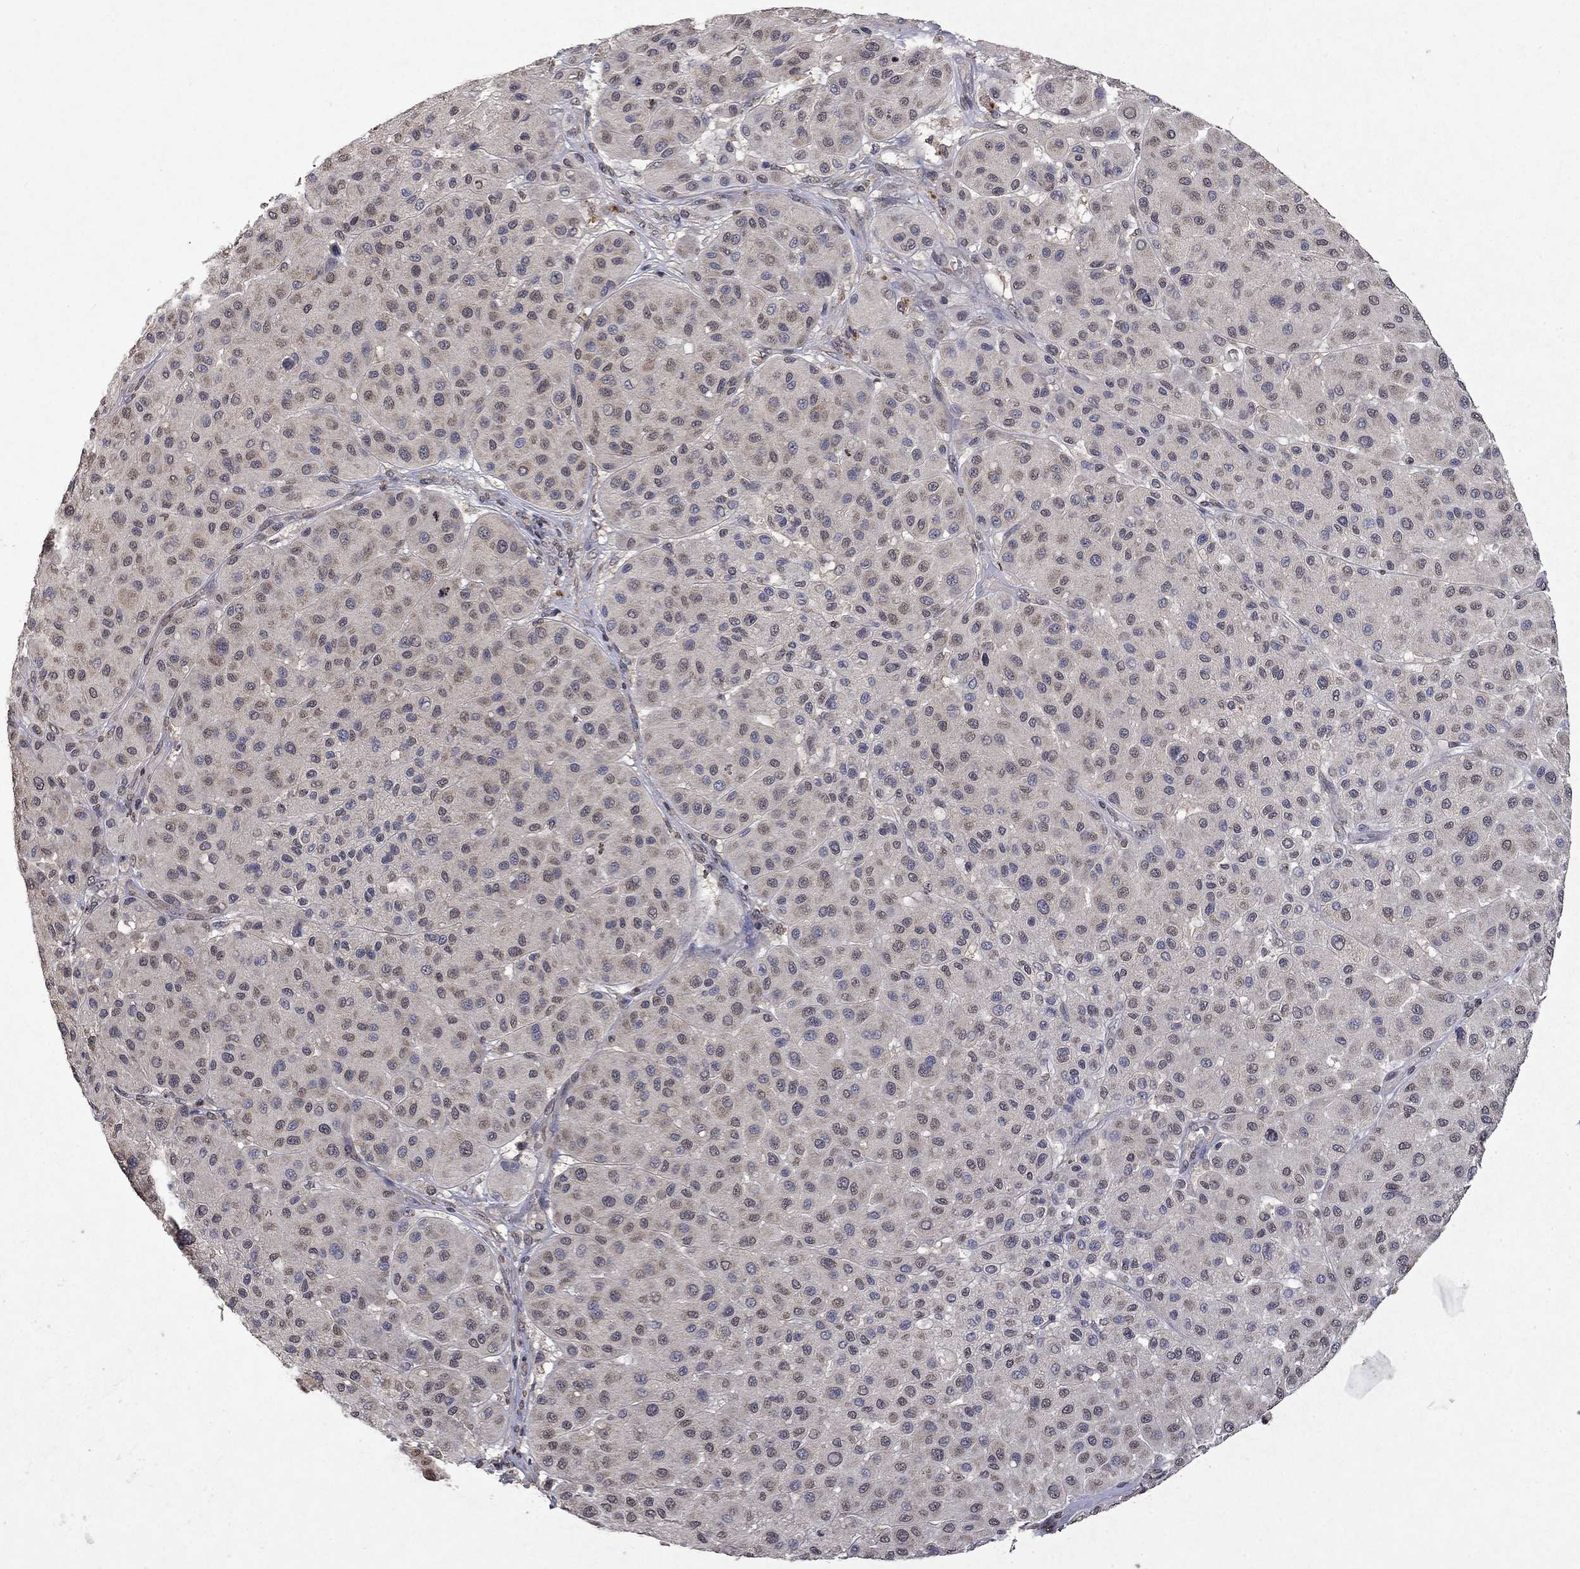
{"staining": {"intensity": "weak", "quantity": "25%-75%", "location": "cytoplasmic/membranous,nuclear"}, "tissue": "melanoma", "cell_type": "Tumor cells", "image_type": "cancer", "snomed": [{"axis": "morphology", "description": "Malignant melanoma, Metastatic site"}, {"axis": "topography", "description": "Smooth muscle"}], "caption": "DAB immunohistochemical staining of melanoma displays weak cytoplasmic/membranous and nuclear protein staining in about 25%-75% of tumor cells.", "gene": "TTC38", "patient": {"sex": "male", "age": 41}}